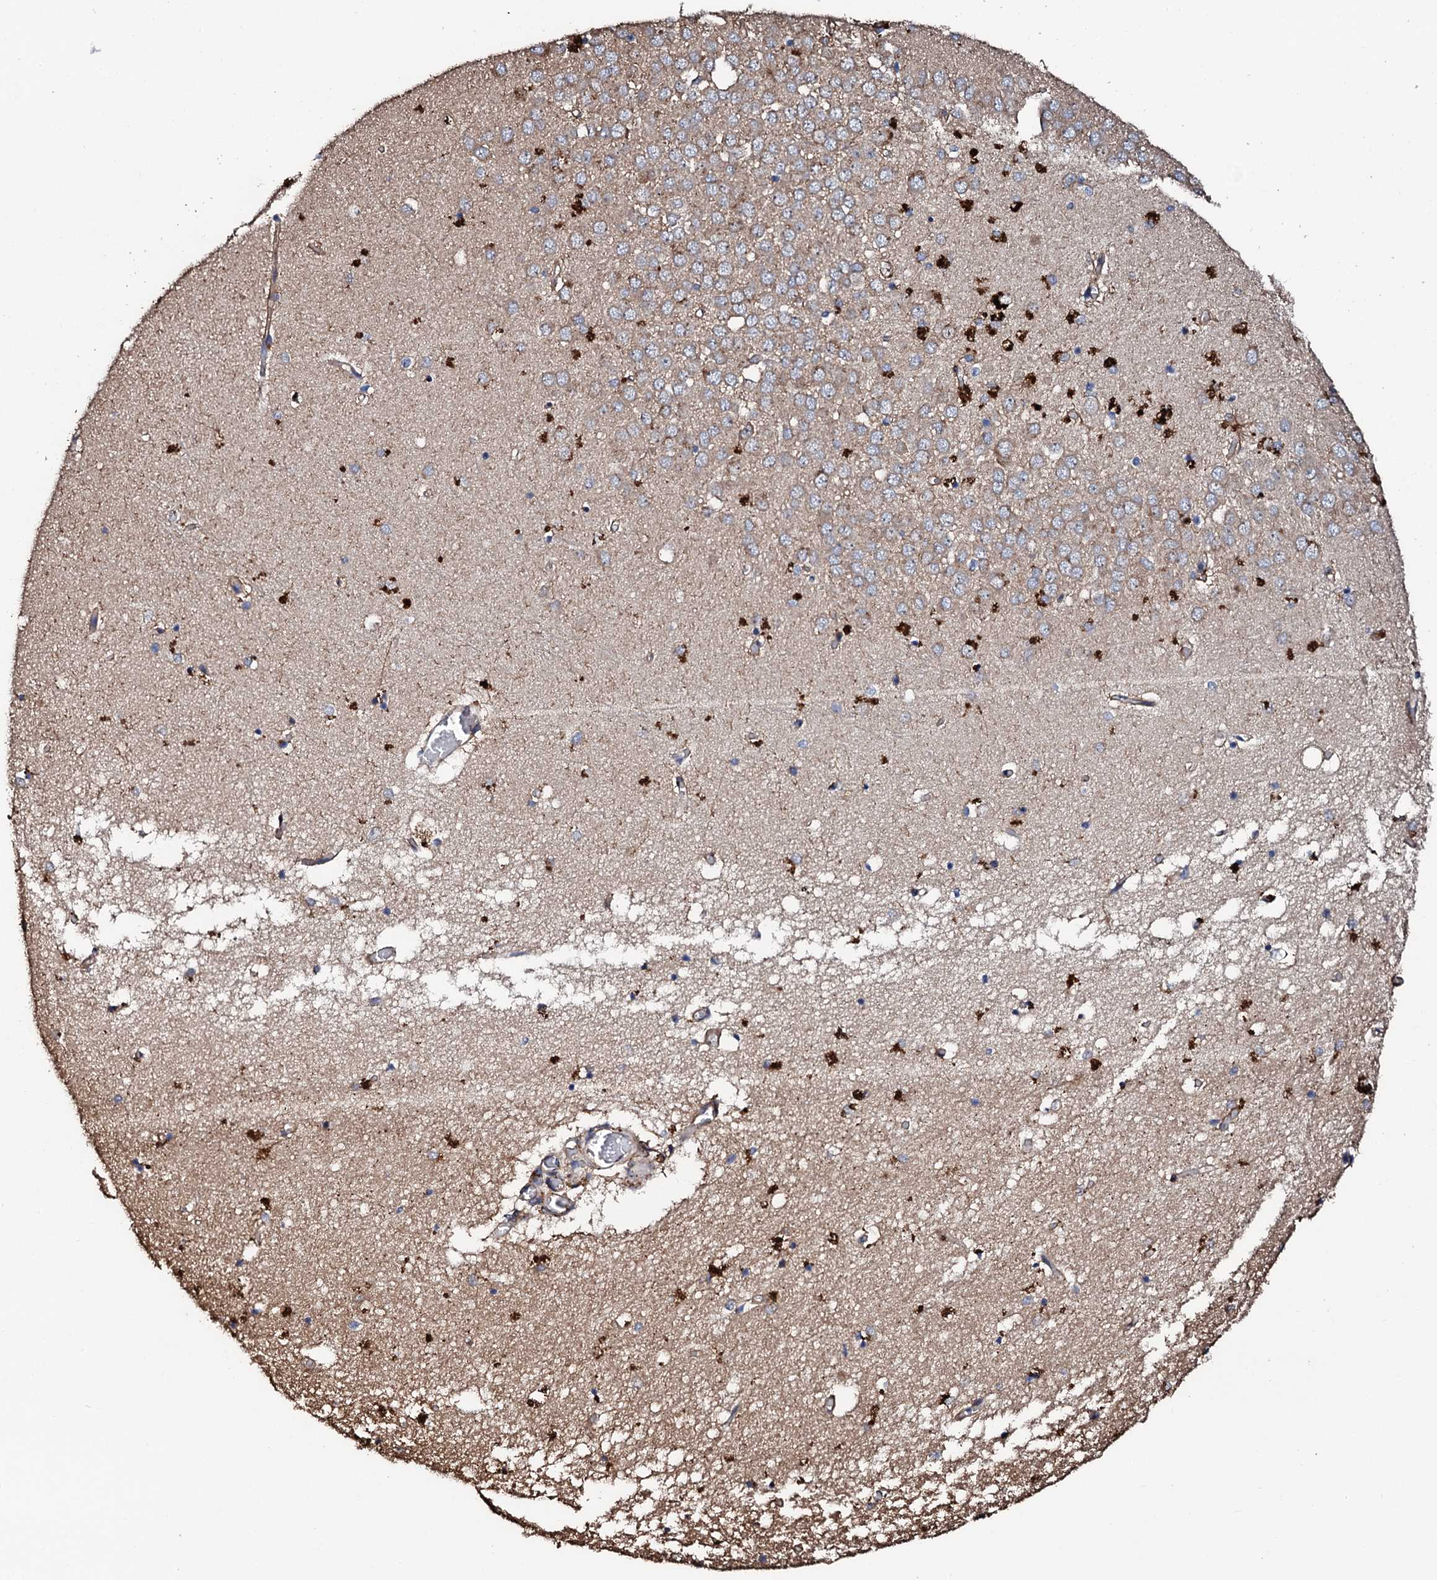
{"staining": {"intensity": "strong", "quantity": "<25%", "location": "cytoplasmic/membranous"}, "tissue": "hippocampus", "cell_type": "Glial cells", "image_type": "normal", "snomed": [{"axis": "morphology", "description": "Normal tissue, NOS"}, {"axis": "topography", "description": "Hippocampus"}], "caption": "The immunohistochemical stain labels strong cytoplasmic/membranous staining in glial cells of benign hippocampus.", "gene": "CKAP5", "patient": {"sex": "male", "age": 70}}